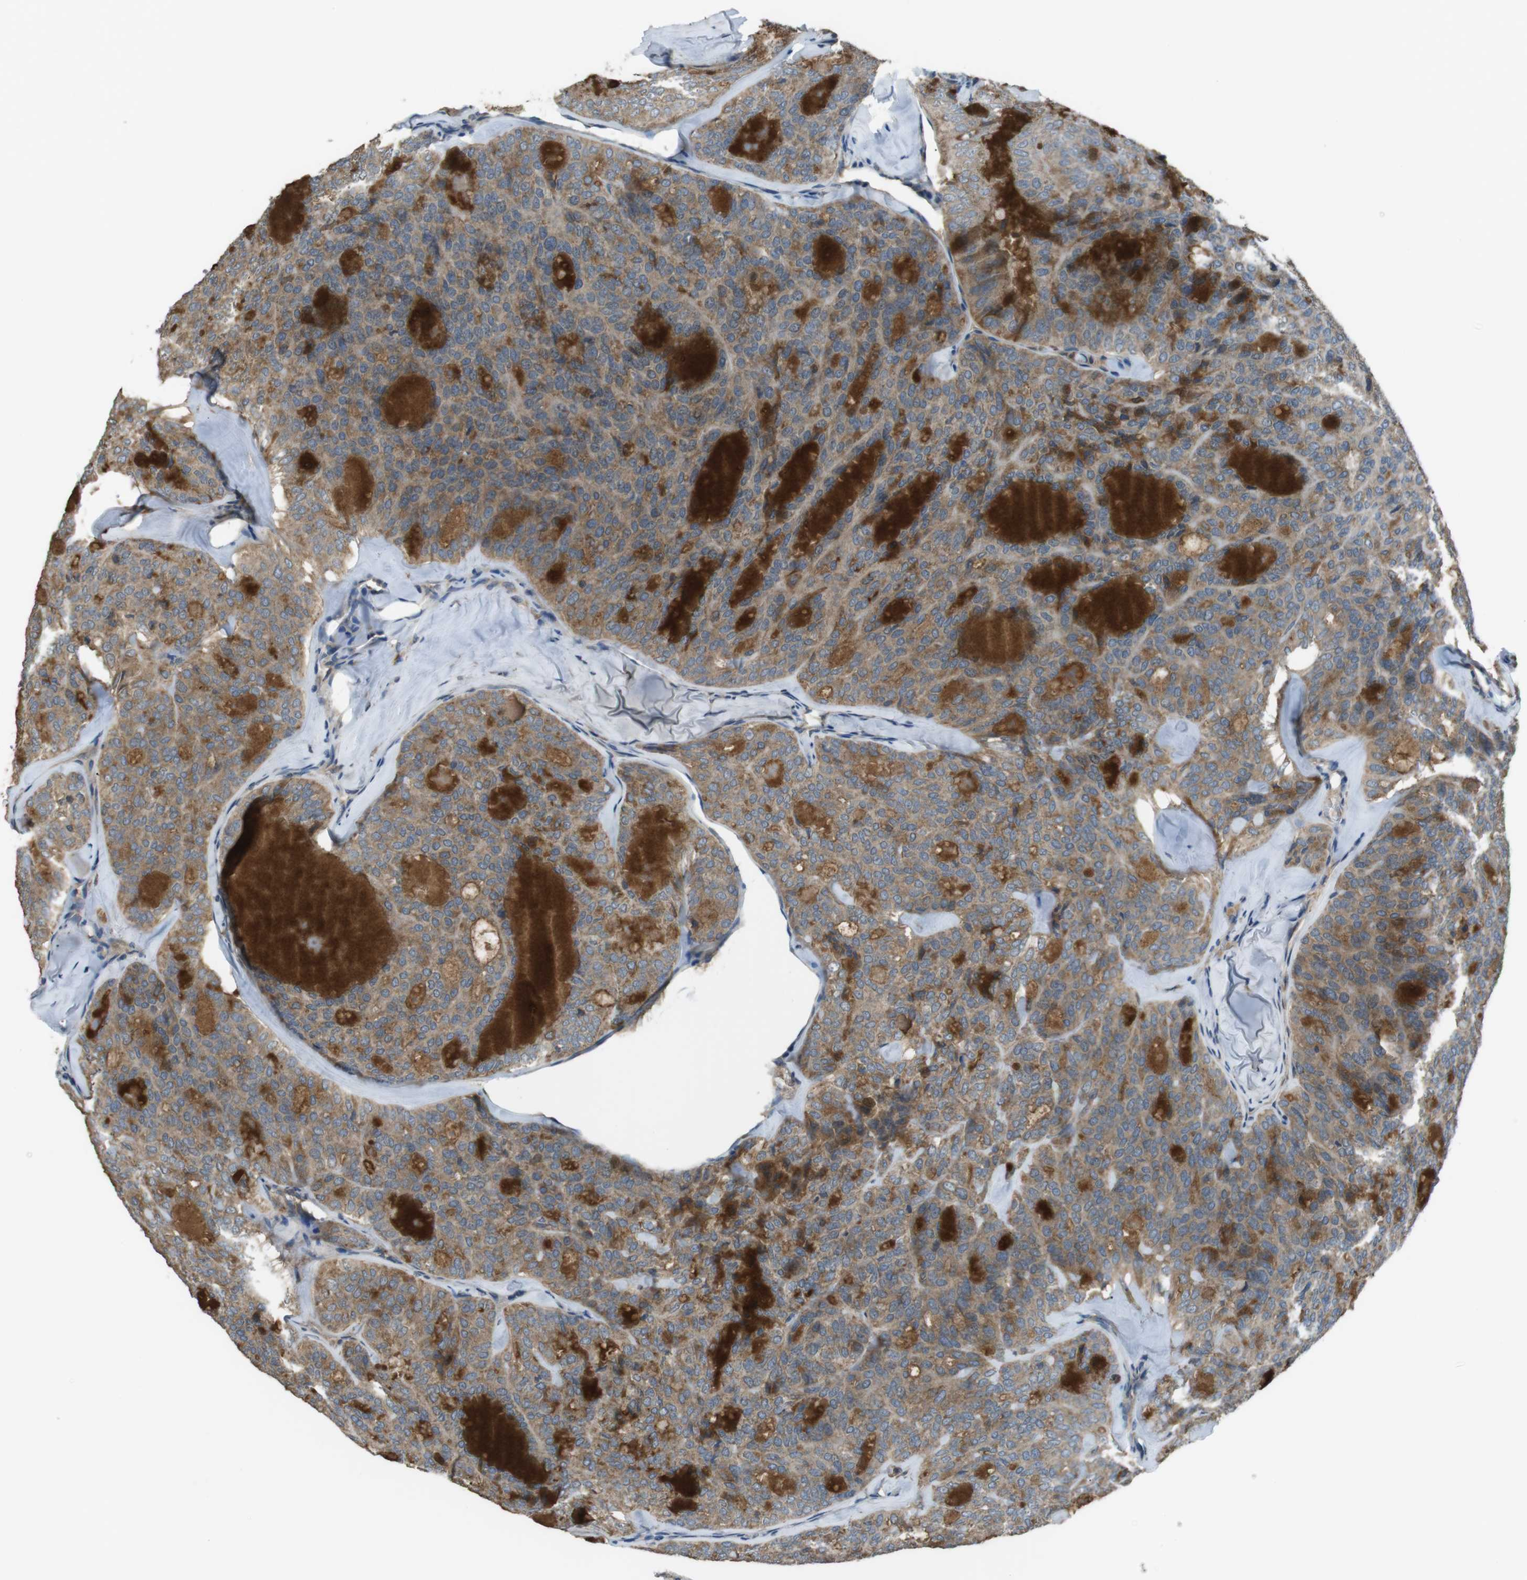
{"staining": {"intensity": "moderate", "quantity": ">75%", "location": "cytoplasmic/membranous"}, "tissue": "thyroid cancer", "cell_type": "Tumor cells", "image_type": "cancer", "snomed": [{"axis": "morphology", "description": "Follicular adenoma carcinoma, NOS"}, {"axis": "topography", "description": "Thyroid gland"}], "caption": "A photomicrograph of thyroid follicular adenoma carcinoma stained for a protein demonstrates moderate cytoplasmic/membranous brown staining in tumor cells. (IHC, brightfield microscopy, high magnification).", "gene": "FUT2", "patient": {"sex": "male", "age": 75}}